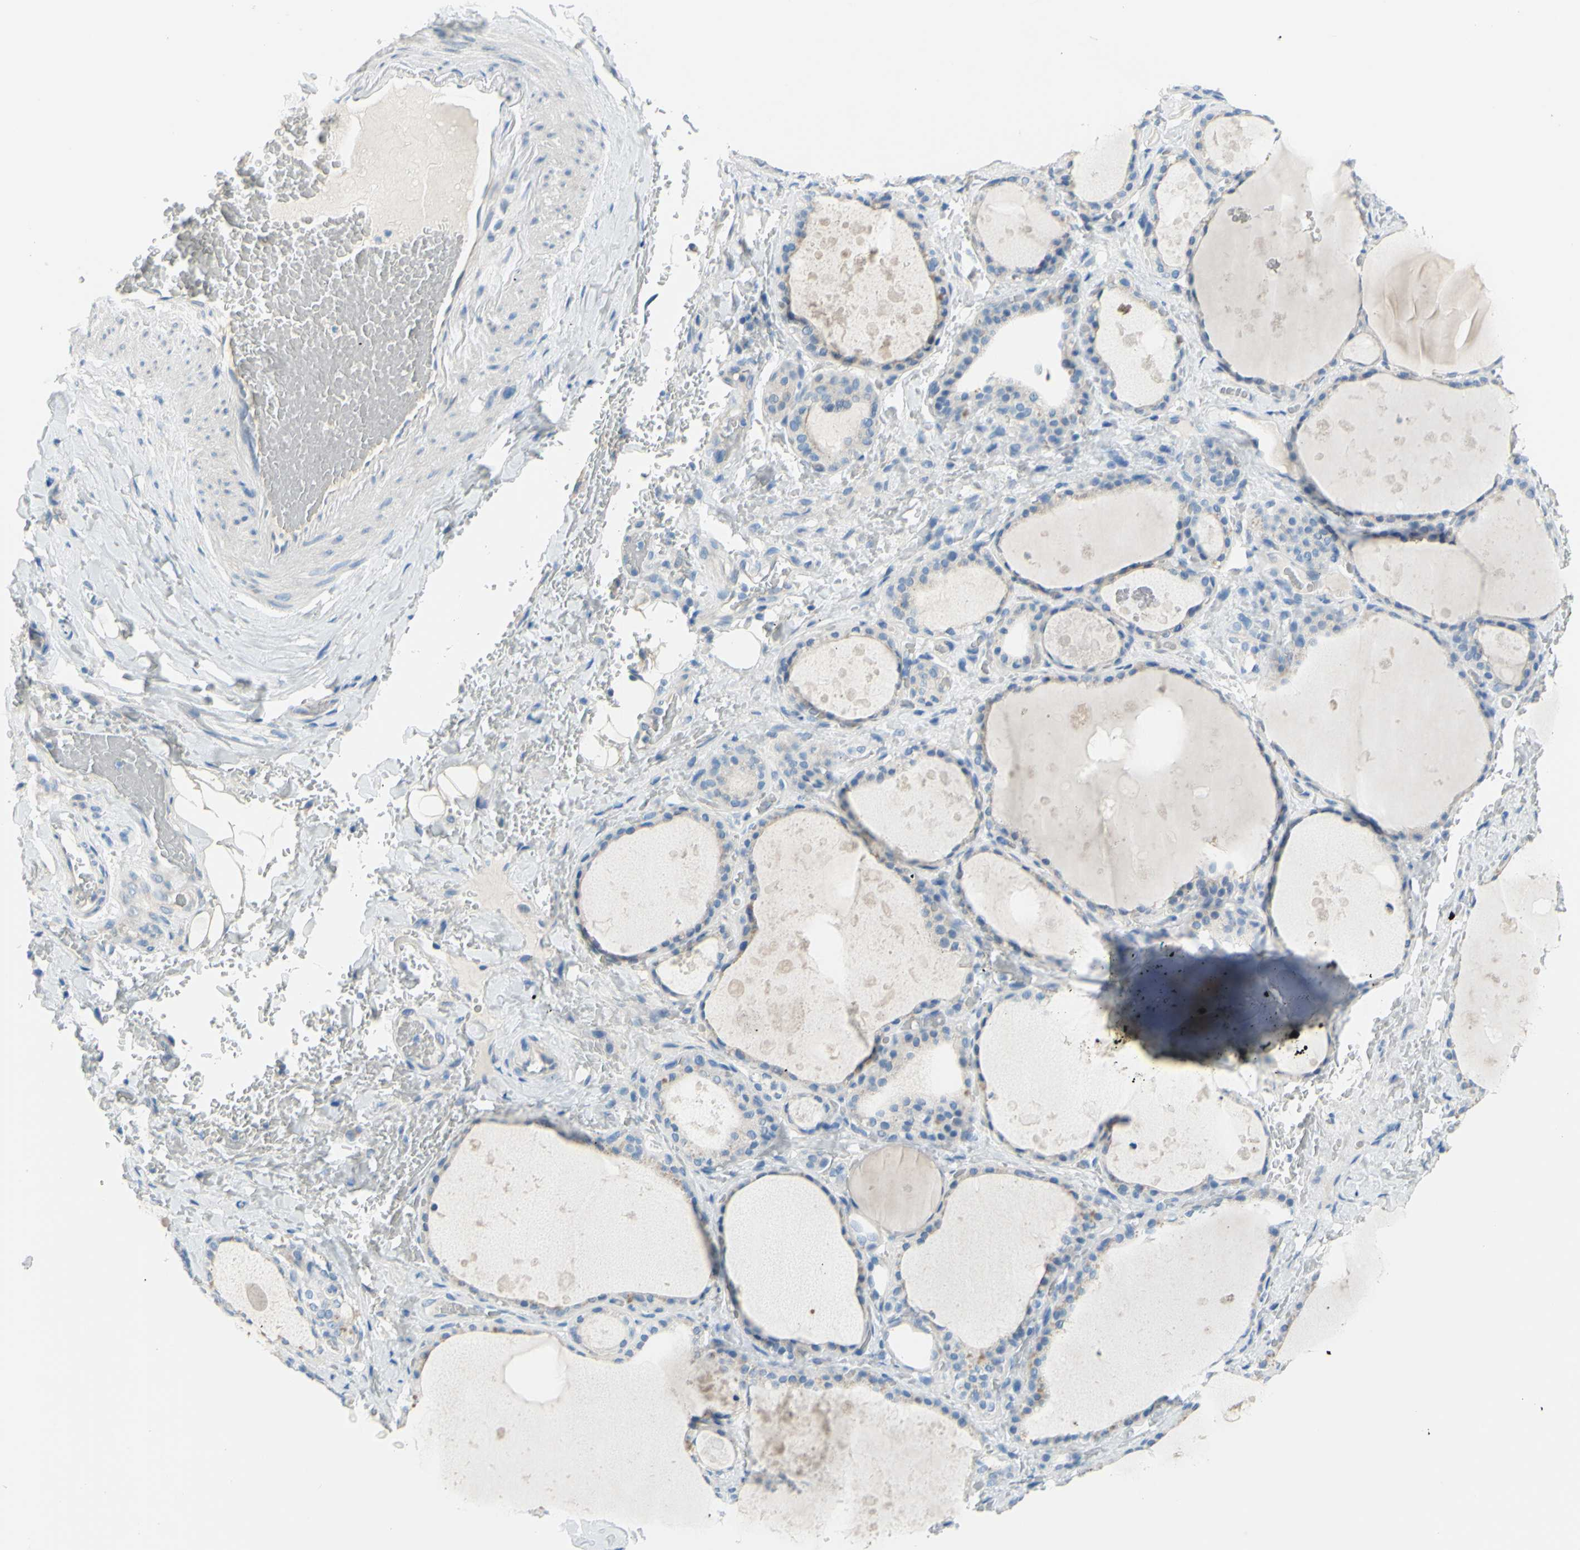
{"staining": {"intensity": "weak", "quantity": "<25%", "location": "cytoplasmic/membranous"}, "tissue": "thyroid gland", "cell_type": "Glandular cells", "image_type": "normal", "snomed": [{"axis": "morphology", "description": "Normal tissue, NOS"}, {"axis": "topography", "description": "Thyroid gland"}], "caption": "High magnification brightfield microscopy of benign thyroid gland stained with DAB (brown) and counterstained with hematoxylin (blue): glandular cells show no significant positivity. (Immunohistochemistry (ihc), brightfield microscopy, high magnification).", "gene": "SLC1A2", "patient": {"sex": "male", "age": 61}}